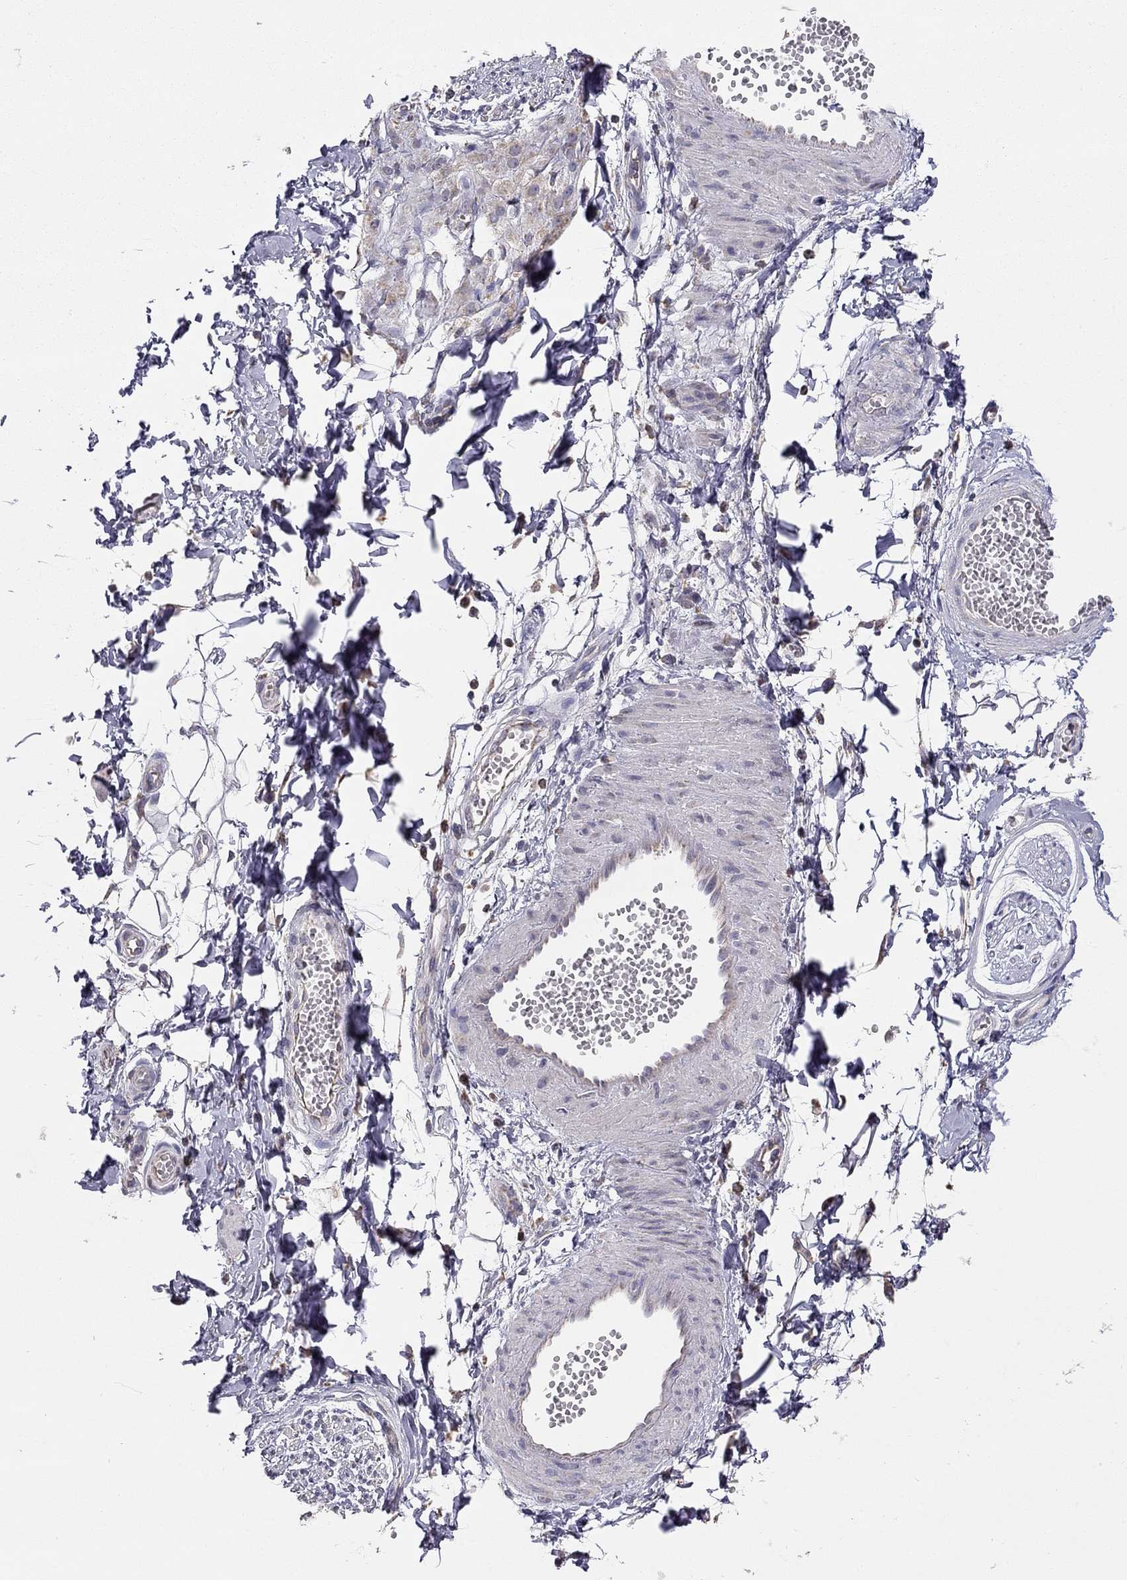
{"staining": {"intensity": "negative", "quantity": "none", "location": "none"}, "tissue": "adipose tissue", "cell_type": "Adipocytes", "image_type": "normal", "snomed": [{"axis": "morphology", "description": "Normal tissue, NOS"}, {"axis": "topography", "description": "Smooth muscle"}, {"axis": "topography", "description": "Peripheral nerve tissue"}], "caption": "The photomicrograph shows no staining of adipocytes in normal adipose tissue. (IHC, brightfield microscopy, high magnification).", "gene": "LRIT3", "patient": {"sex": "male", "age": 22}}